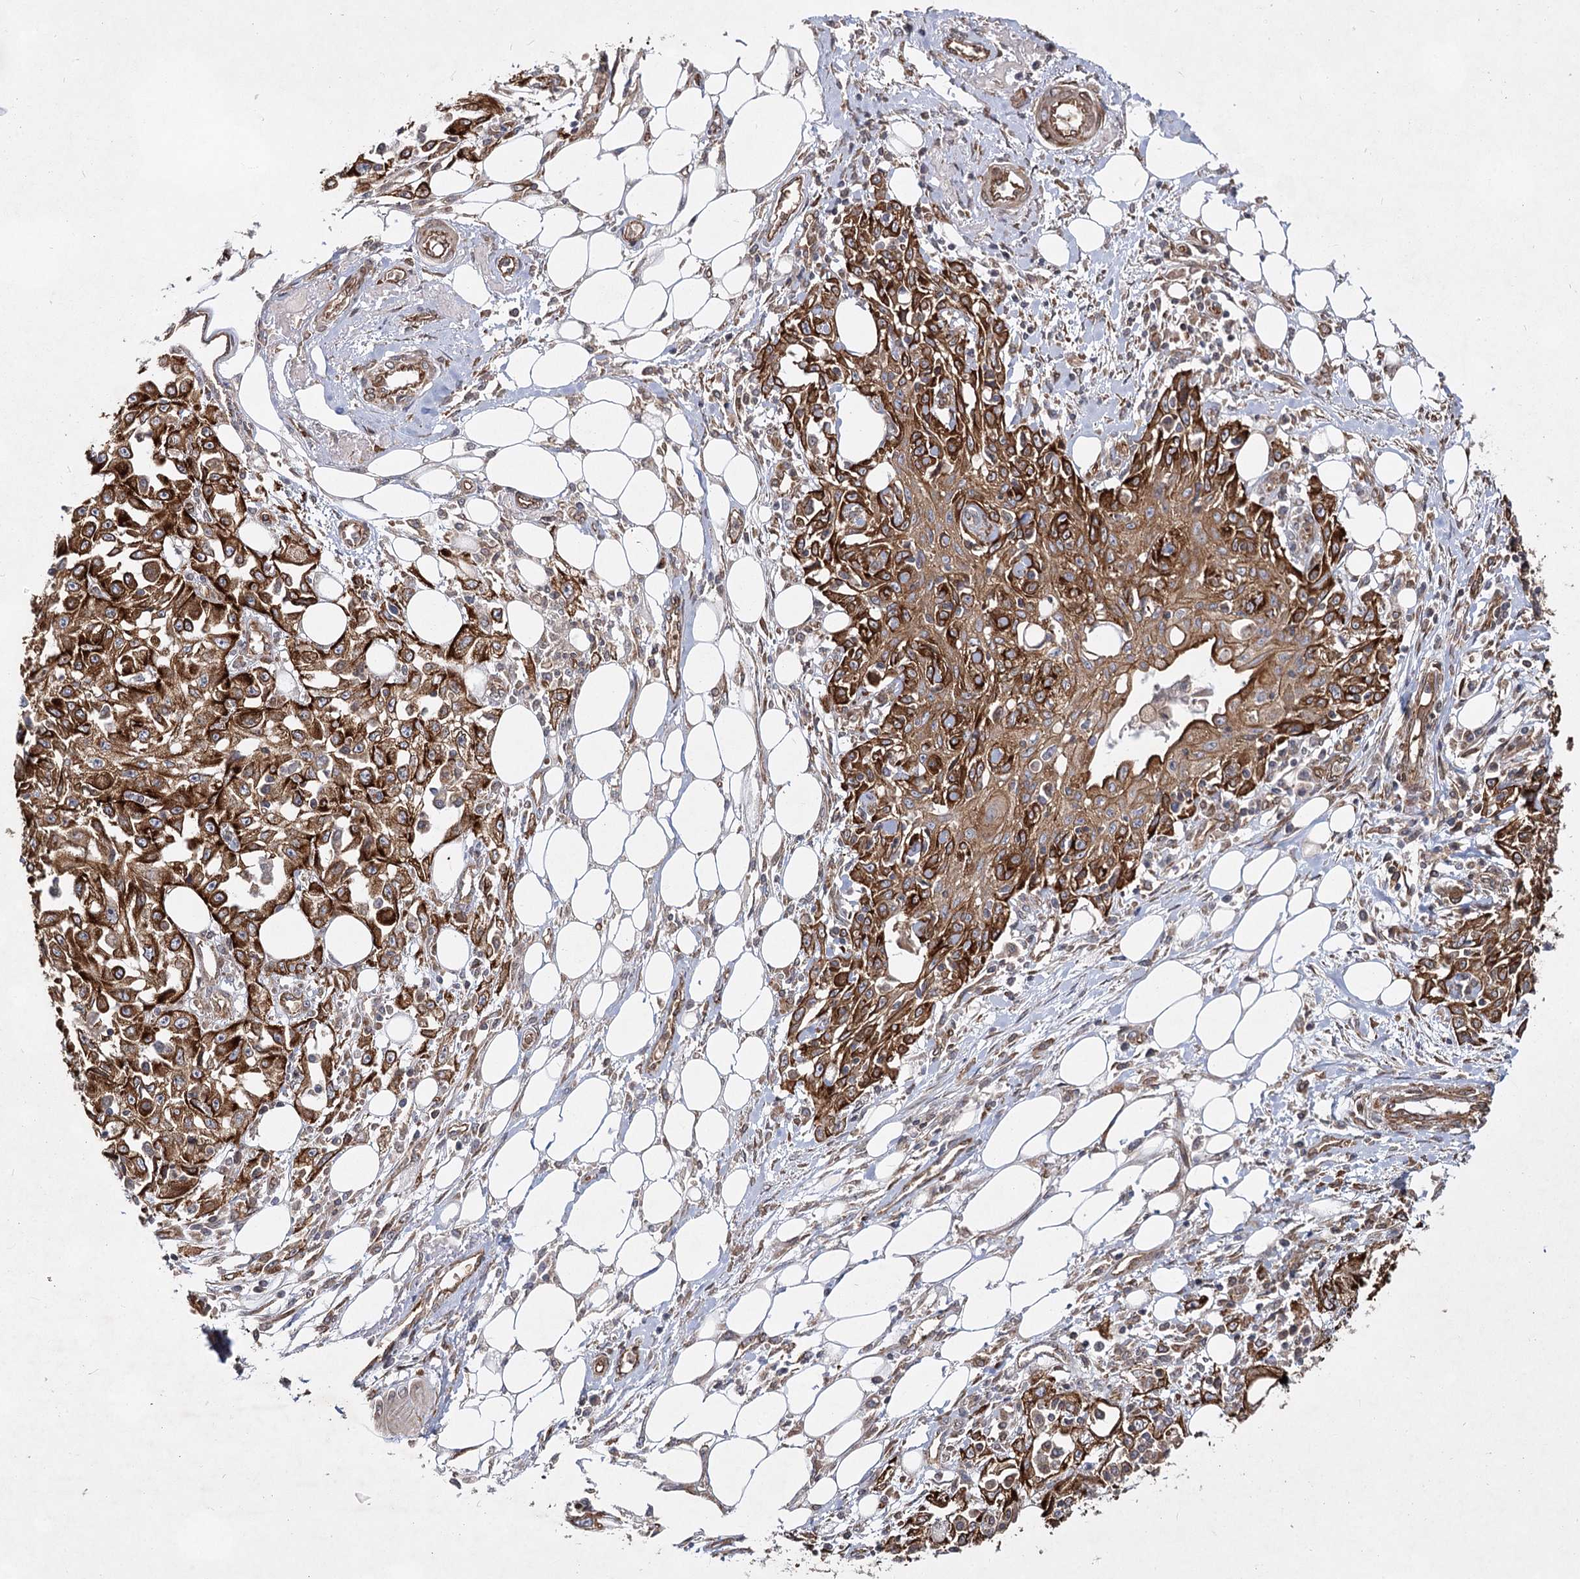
{"staining": {"intensity": "strong", "quantity": ">75%", "location": "cytoplasmic/membranous"}, "tissue": "skin cancer", "cell_type": "Tumor cells", "image_type": "cancer", "snomed": [{"axis": "morphology", "description": "Squamous cell carcinoma, NOS"}, {"axis": "morphology", "description": "Squamous cell carcinoma, metastatic, NOS"}, {"axis": "topography", "description": "Skin"}, {"axis": "topography", "description": "Lymph node"}], "caption": "IHC (DAB (3,3'-diaminobenzidine)) staining of skin metastatic squamous cell carcinoma shows strong cytoplasmic/membranous protein staining in about >75% of tumor cells.", "gene": "IQSEC1", "patient": {"sex": "male", "age": 75}}